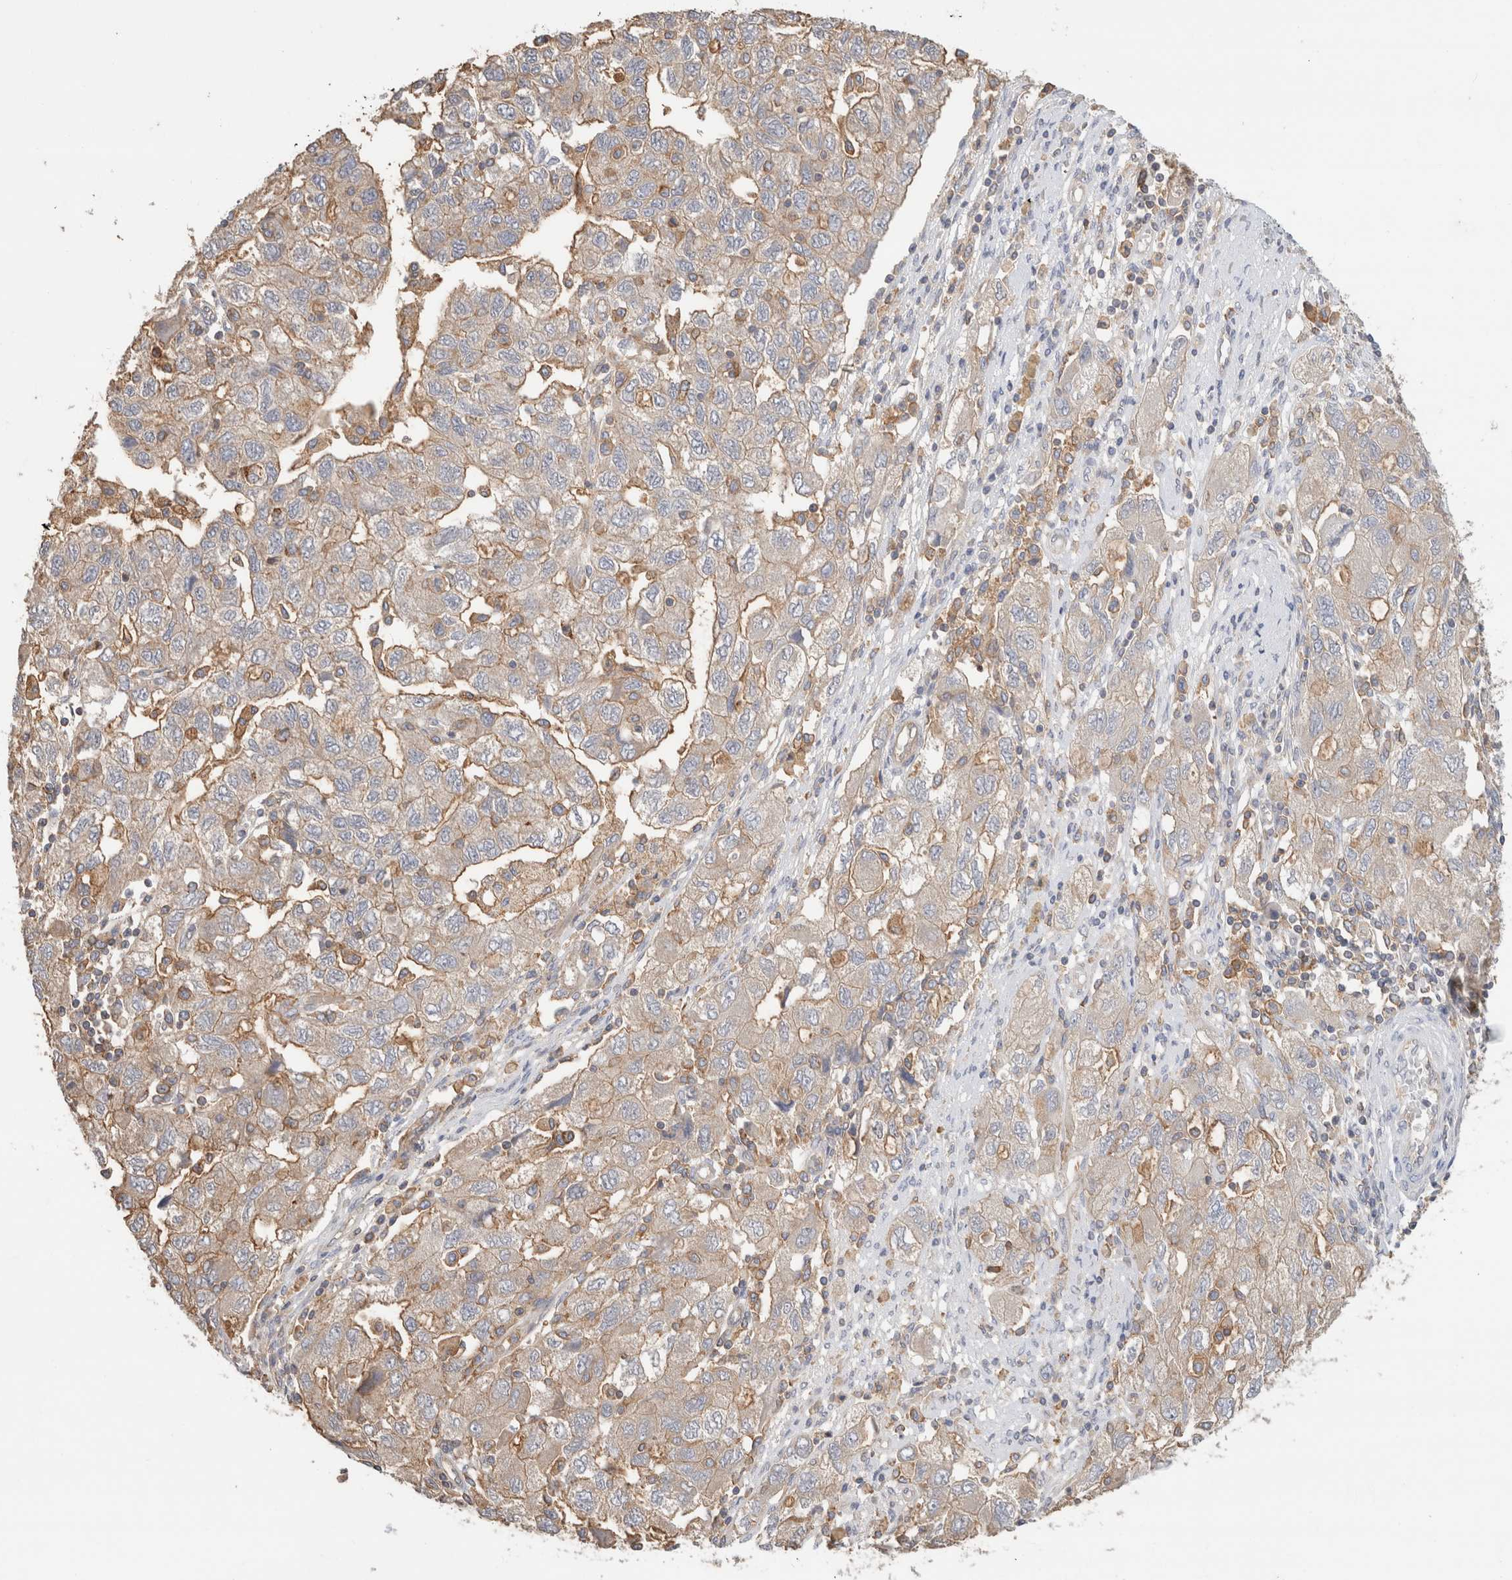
{"staining": {"intensity": "moderate", "quantity": "25%-75%", "location": "cytoplasmic/membranous"}, "tissue": "ovarian cancer", "cell_type": "Tumor cells", "image_type": "cancer", "snomed": [{"axis": "morphology", "description": "Carcinoma, NOS"}, {"axis": "morphology", "description": "Cystadenocarcinoma, serous, NOS"}, {"axis": "topography", "description": "Ovary"}], "caption": "Moderate cytoplasmic/membranous staining for a protein is present in approximately 25%-75% of tumor cells of ovarian cancer (carcinoma) using immunohistochemistry (IHC).", "gene": "CFAP418", "patient": {"sex": "female", "age": 69}}